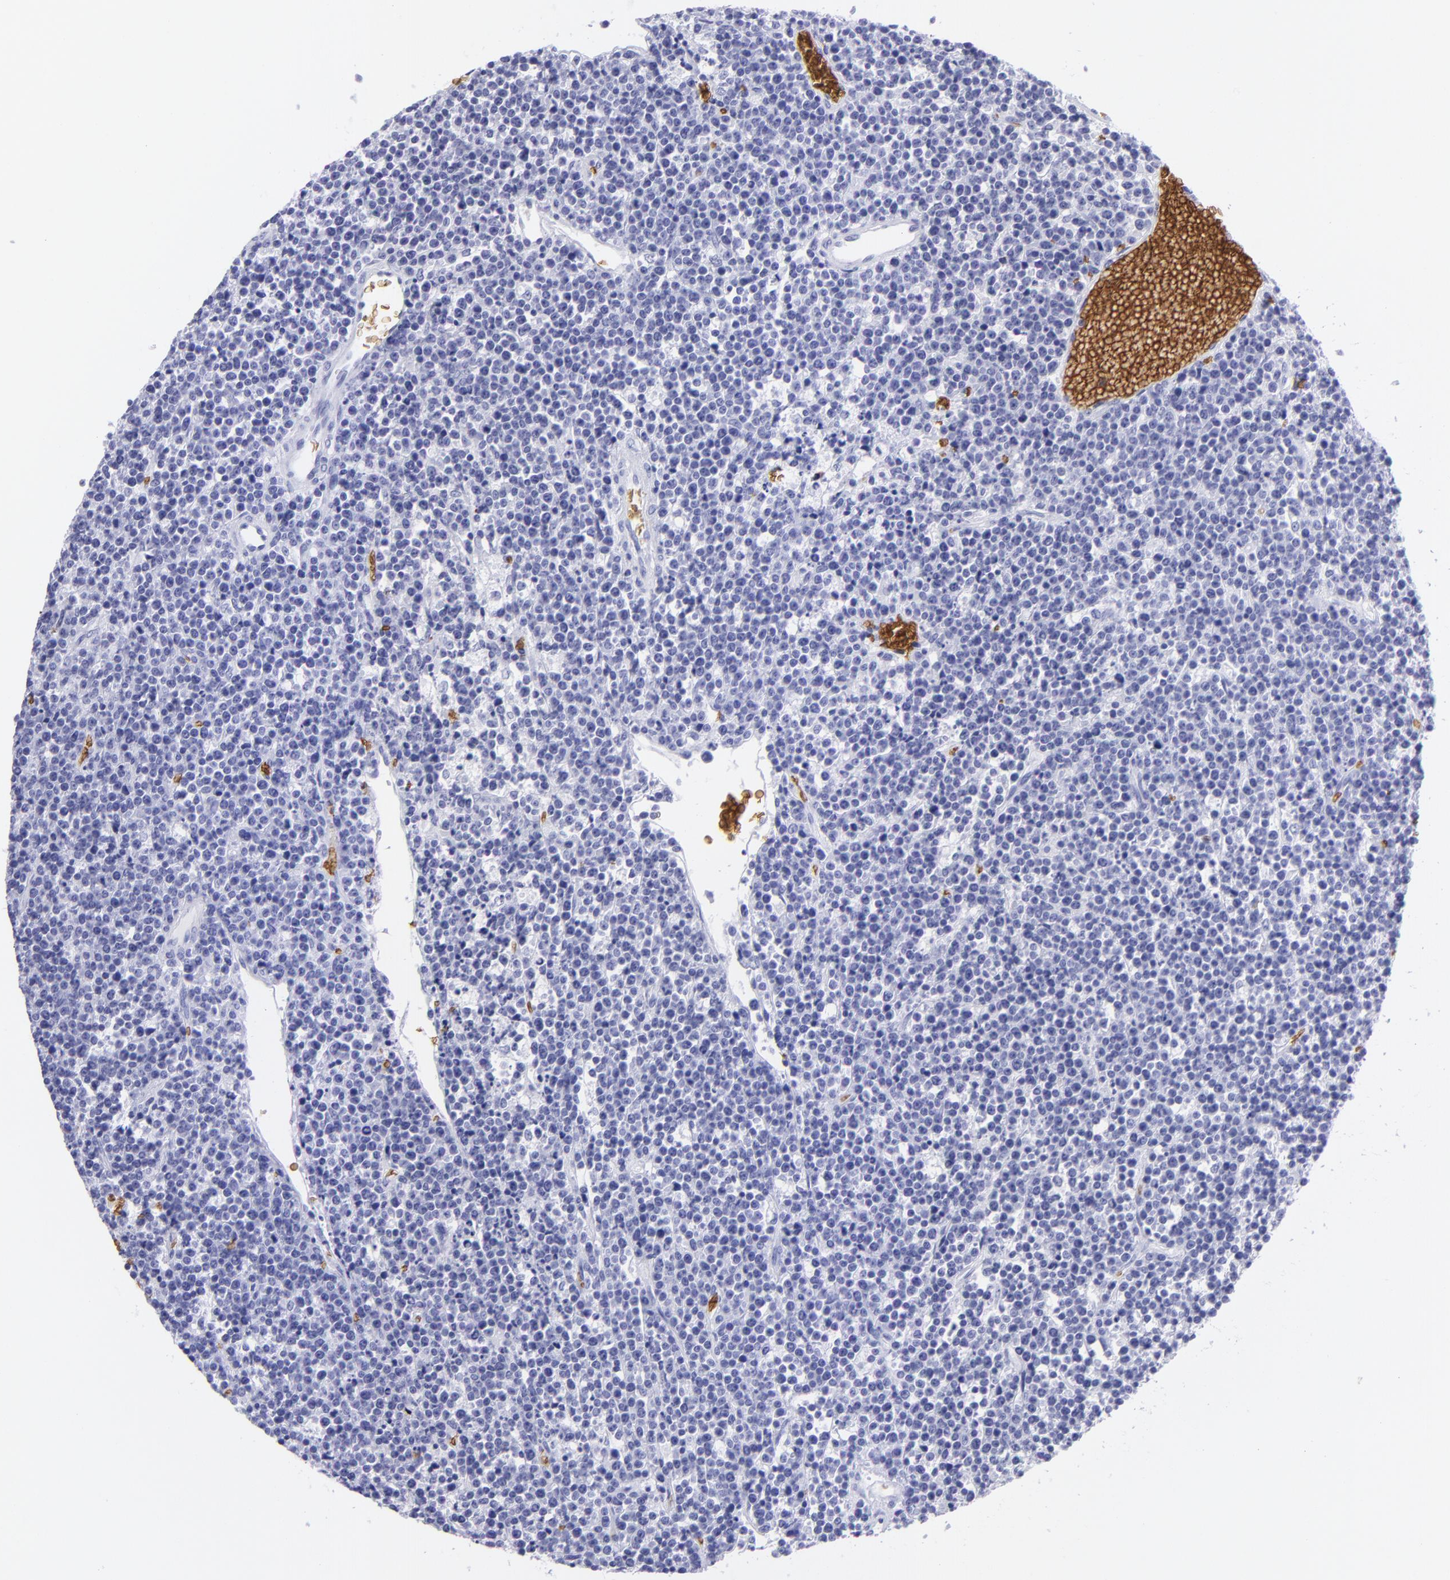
{"staining": {"intensity": "negative", "quantity": "none", "location": "none"}, "tissue": "lymphoma", "cell_type": "Tumor cells", "image_type": "cancer", "snomed": [{"axis": "morphology", "description": "Malignant lymphoma, non-Hodgkin's type, High grade"}, {"axis": "topography", "description": "Ovary"}], "caption": "Lymphoma stained for a protein using immunohistochemistry (IHC) exhibits no expression tumor cells.", "gene": "GYPA", "patient": {"sex": "female", "age": 56}}